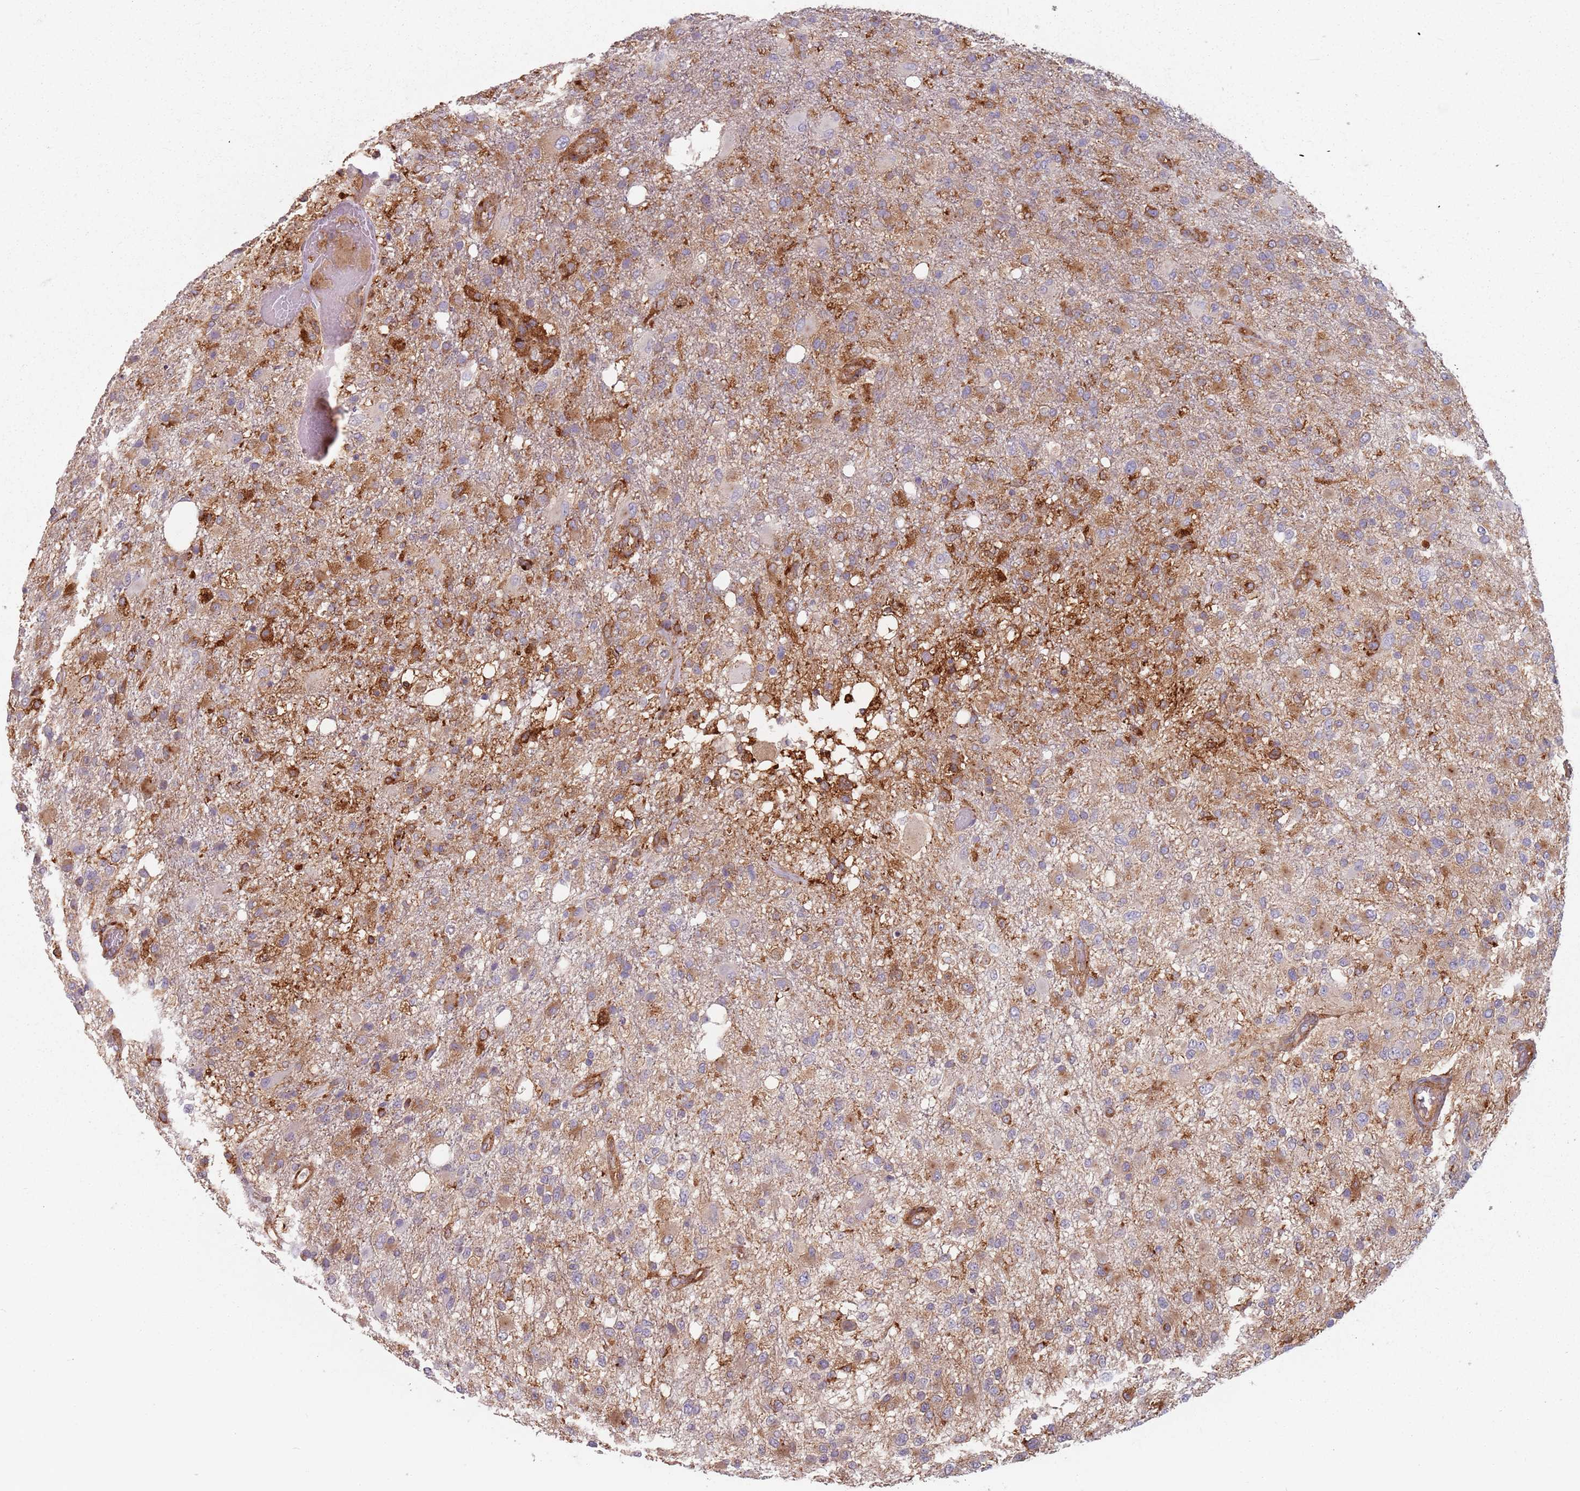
{"staining": {"intensity": "moderate", "quantity": "25%-75%", "location": "cytoplasmic/membranous"}, "tissue": "glioma", "cell_type": "Tumor cells", "image_type": "cancer", "snomed": [{"axis": "morphology", "description": "Glioma, malignant, High grade"}, {"axis": "topography", "description": "Brain"}], "caption": "Glioma stained for a protein displays moderate cytoplasmic/membranous positivity in tumor cells. The protein of interest is stained brown, and the nuclei are stained in blue (DAB (3,3'-diaminobenzidine) IHC with brightfield microscopy, high magnification).", "gene": "TPD52L2", "patient": {"sex": "female", "age": 74}}